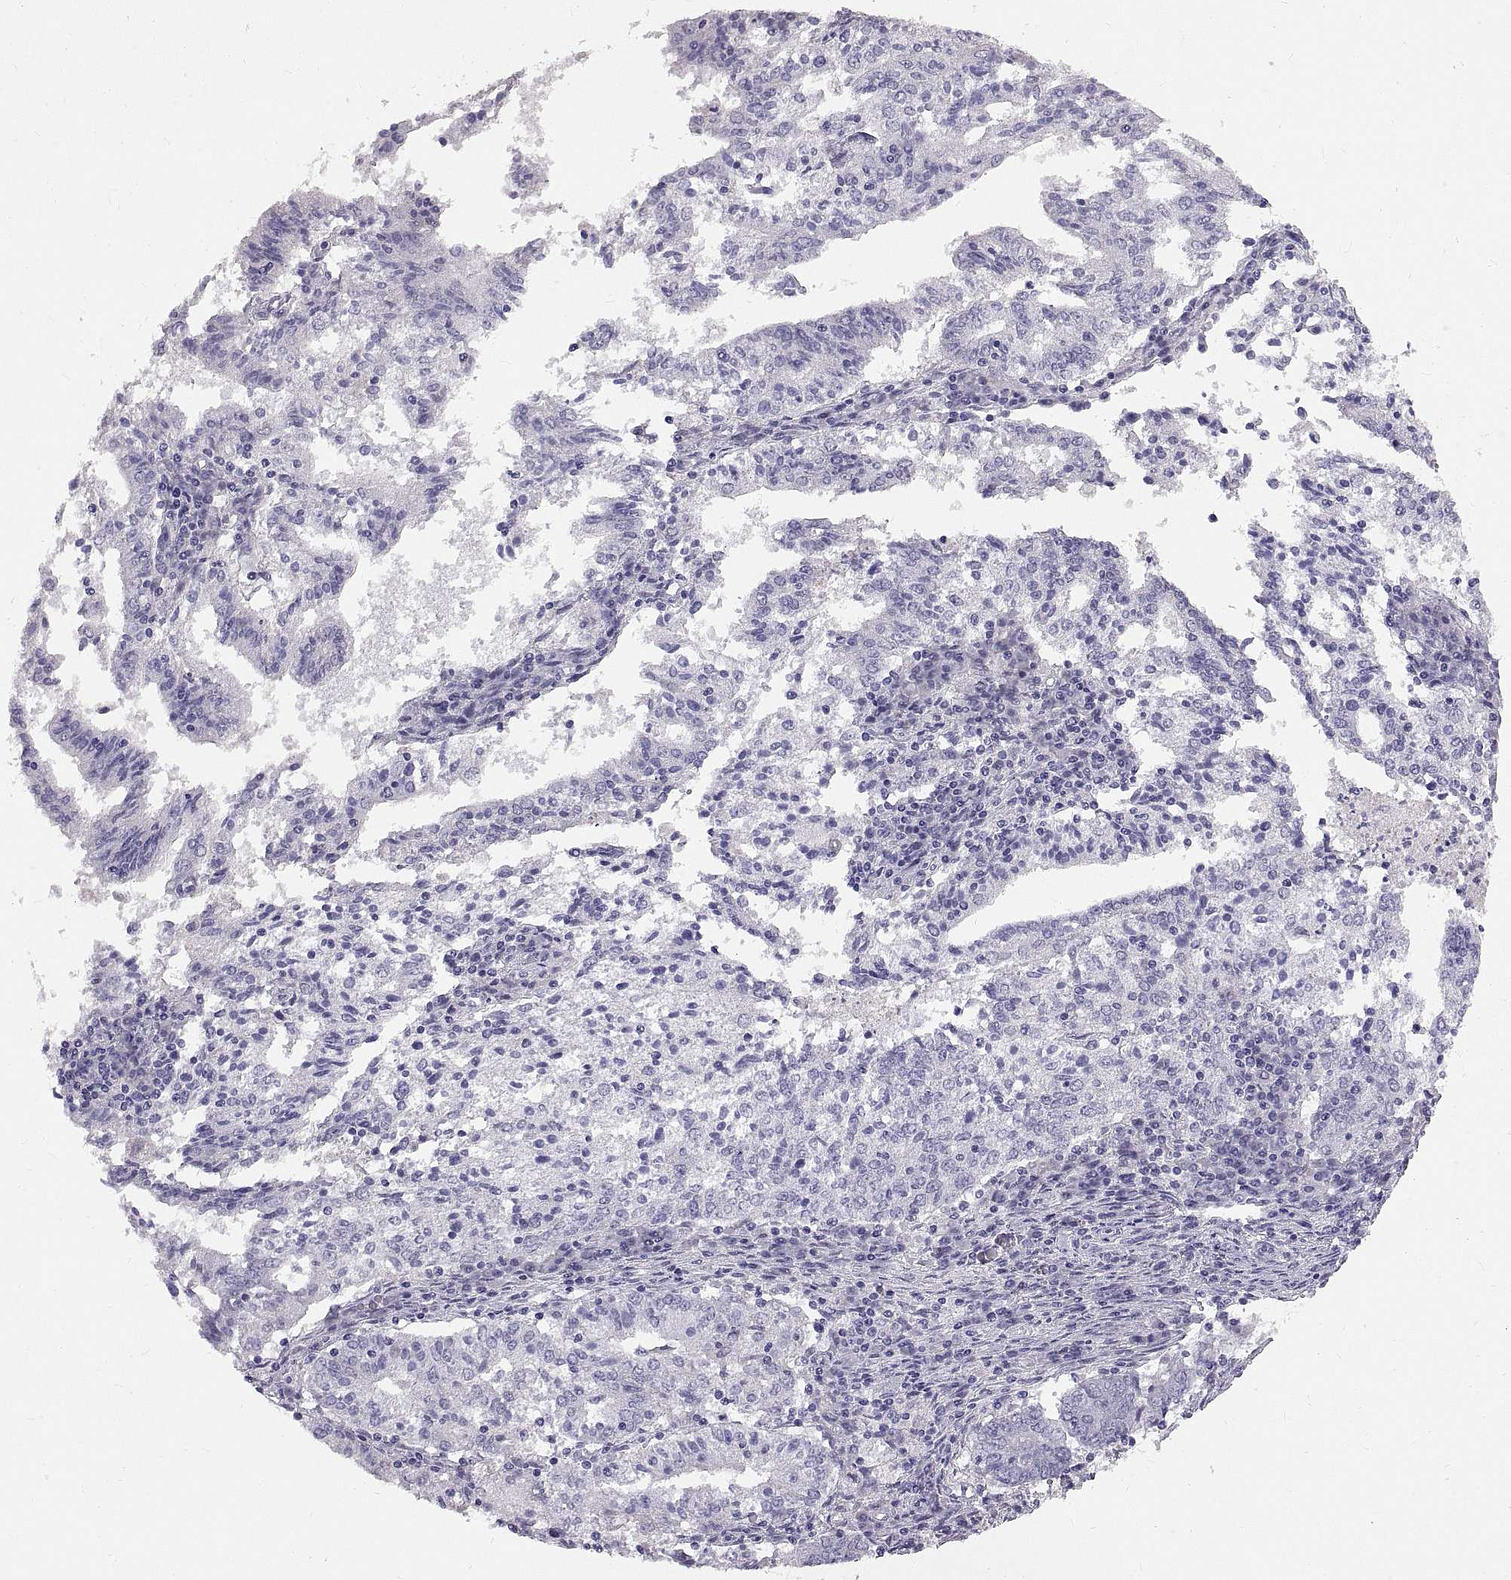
{"staining": {"intensity": "negative", "quantity": "none", "location": "none"}, "tissue": "endometrial cancer", "cell_type": "Tumor cells", "image_type": "cancer", "snomed": [{"axis": "morphology", "description": "Adenocarcinoma, NOS"}, {"axis": "topography", "description": "Endometrium"}], "caption": "The micrograph exhibits no staining of tumor cells in endometrial cancer (adenocarcinoma).", "gene": "WFDC8", "patient": {"sex": "female", "age": 82}}